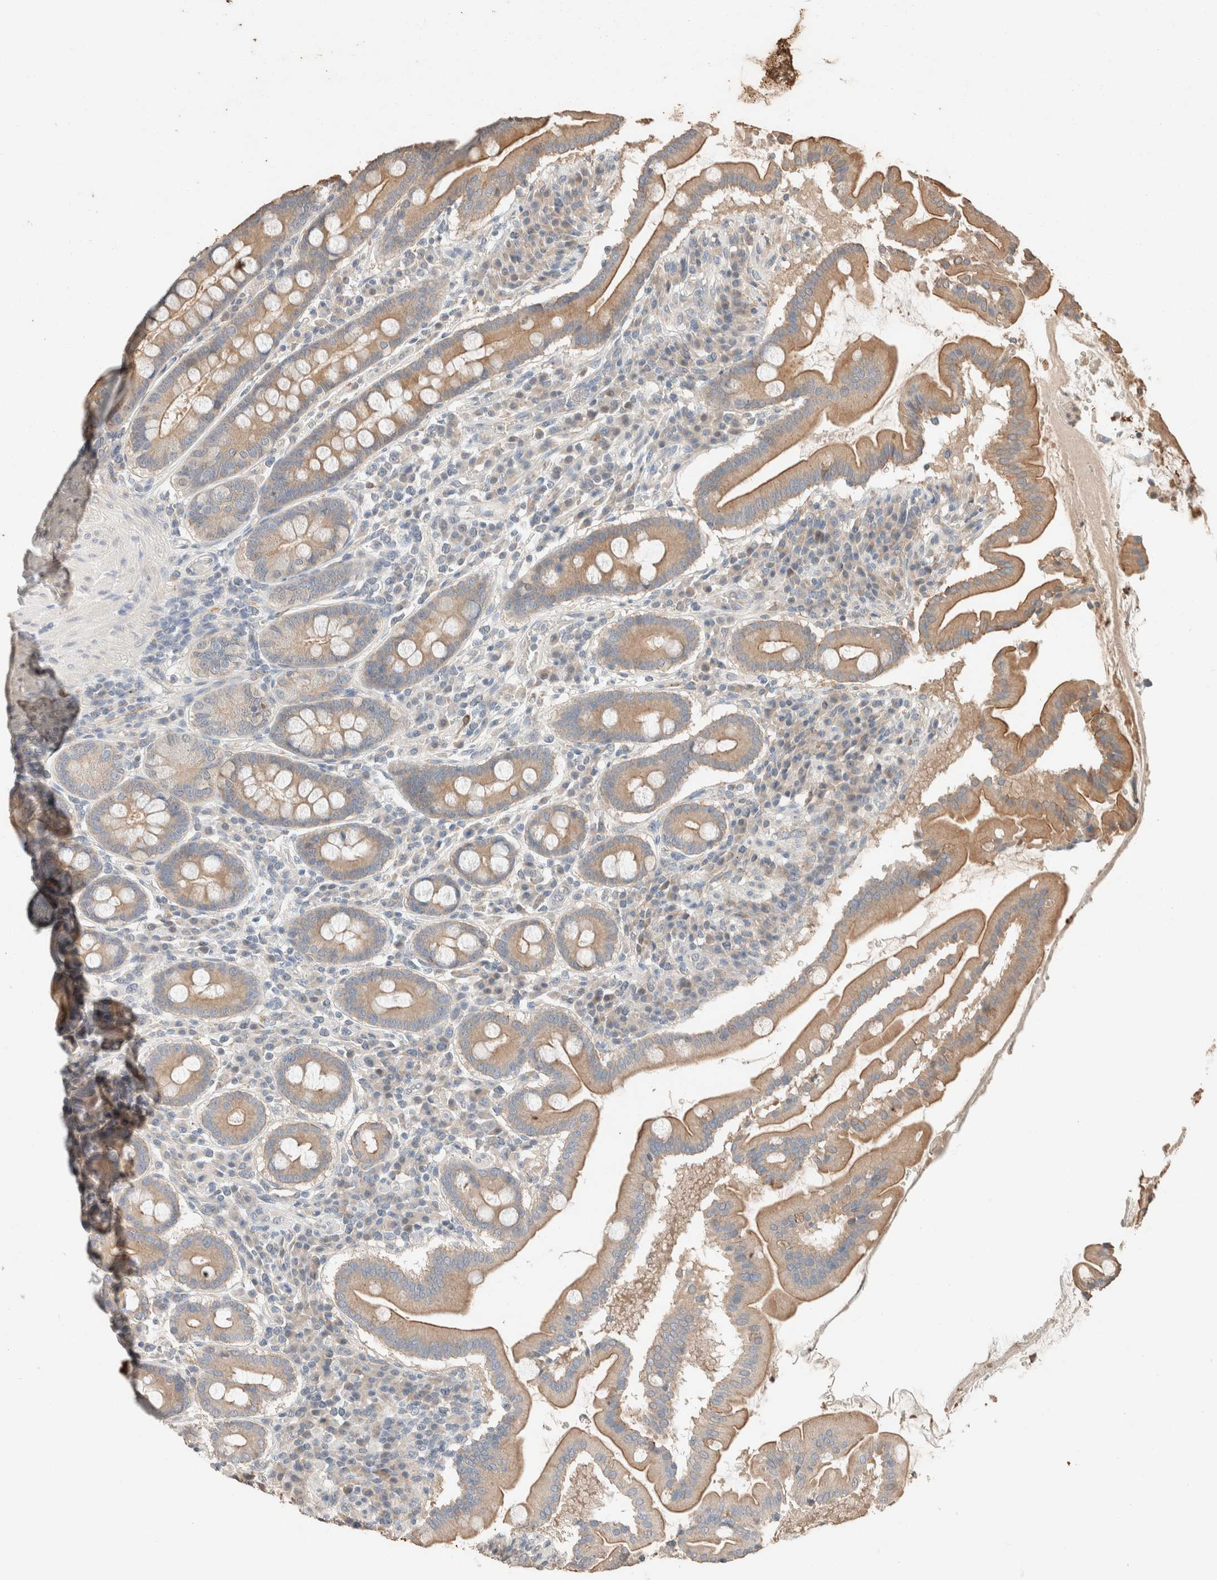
{"staining": {"intensity": "moderate", "quantity": ">75%", "location": "cytoplasmic/membranous"}, "tissue": "duodenum", "cell_type": "Glandular cells", "image_type": "normal", "snomed": [{"axis": "morphology", "description": "Normal tissue, NOS"}, {"axis": "topography", "description": "Duodenum"}], "caption": "The histopathology image demonstrates staining of benign duodenum, revealing moderate cytoplasmic/membranous protein positivity (brown color) within glandular cells.", "gene": "TUBD1", "patient": {"sex": "male", "age": 50}}